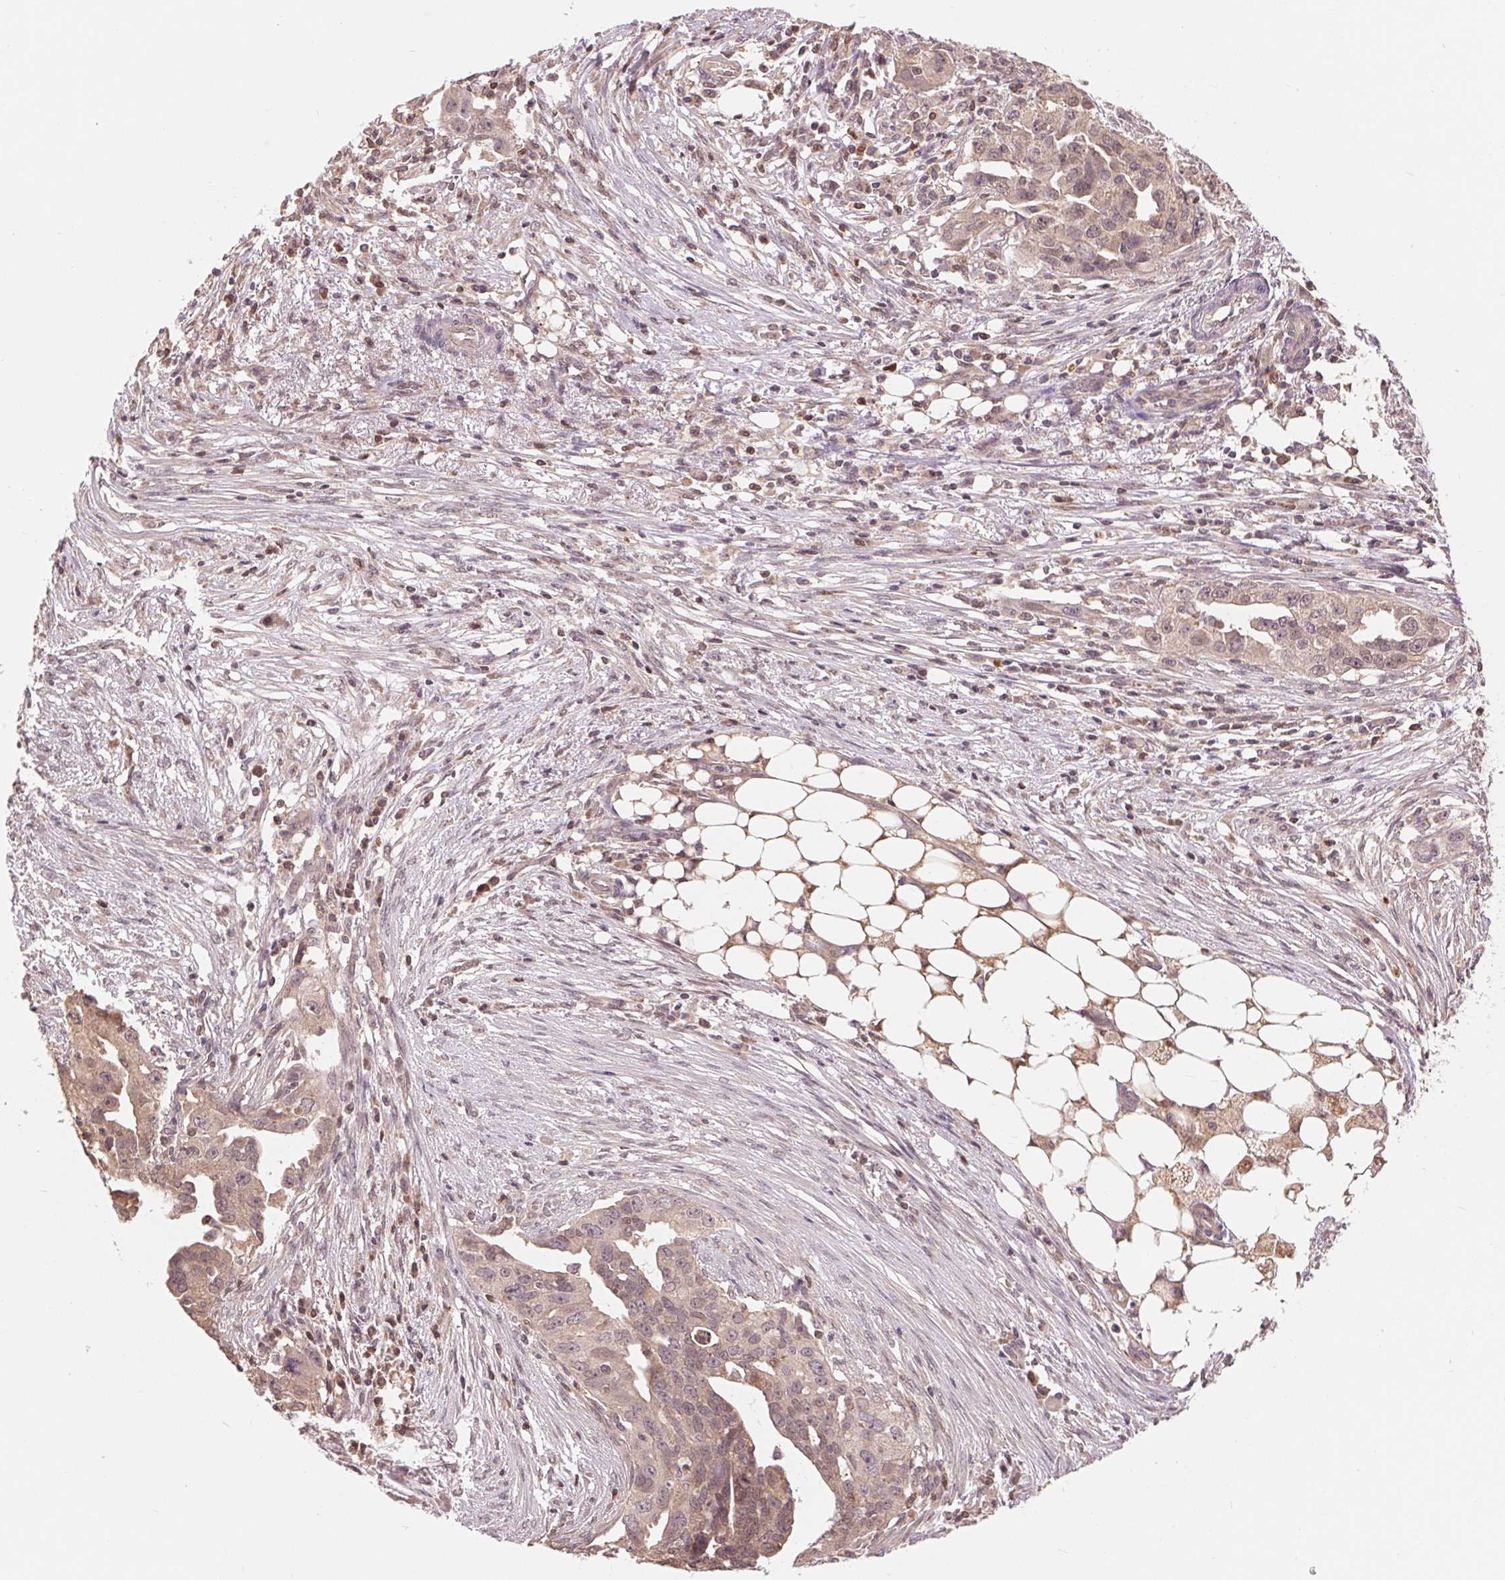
{"staining": {"intensity": "weak", "quantity": ">75%", "location": "cytoplasmic/membranous,nuclear"}, "tissue": "ovarian cancer", "cell_type": "Tumor cells", "image_type": "cancer", "snomed": [{"axis": "morphology", "description": "Carcinoma, endometroid"}, {"axis": "morphology", "description": "Cystadenocarcinoma, serous, NOS"}, {"axis": "topography", "description": "Ovary"}], "caption": "This image reveals immunohistochemistry staining of ovarian cancer (endometroid carcinoma), with low weak cytoplasmic/membranous and nuclear expression in about >75% of tumor cells.", "gene": "TMEM273", "patient": {"sex": "female", "age": 45}}